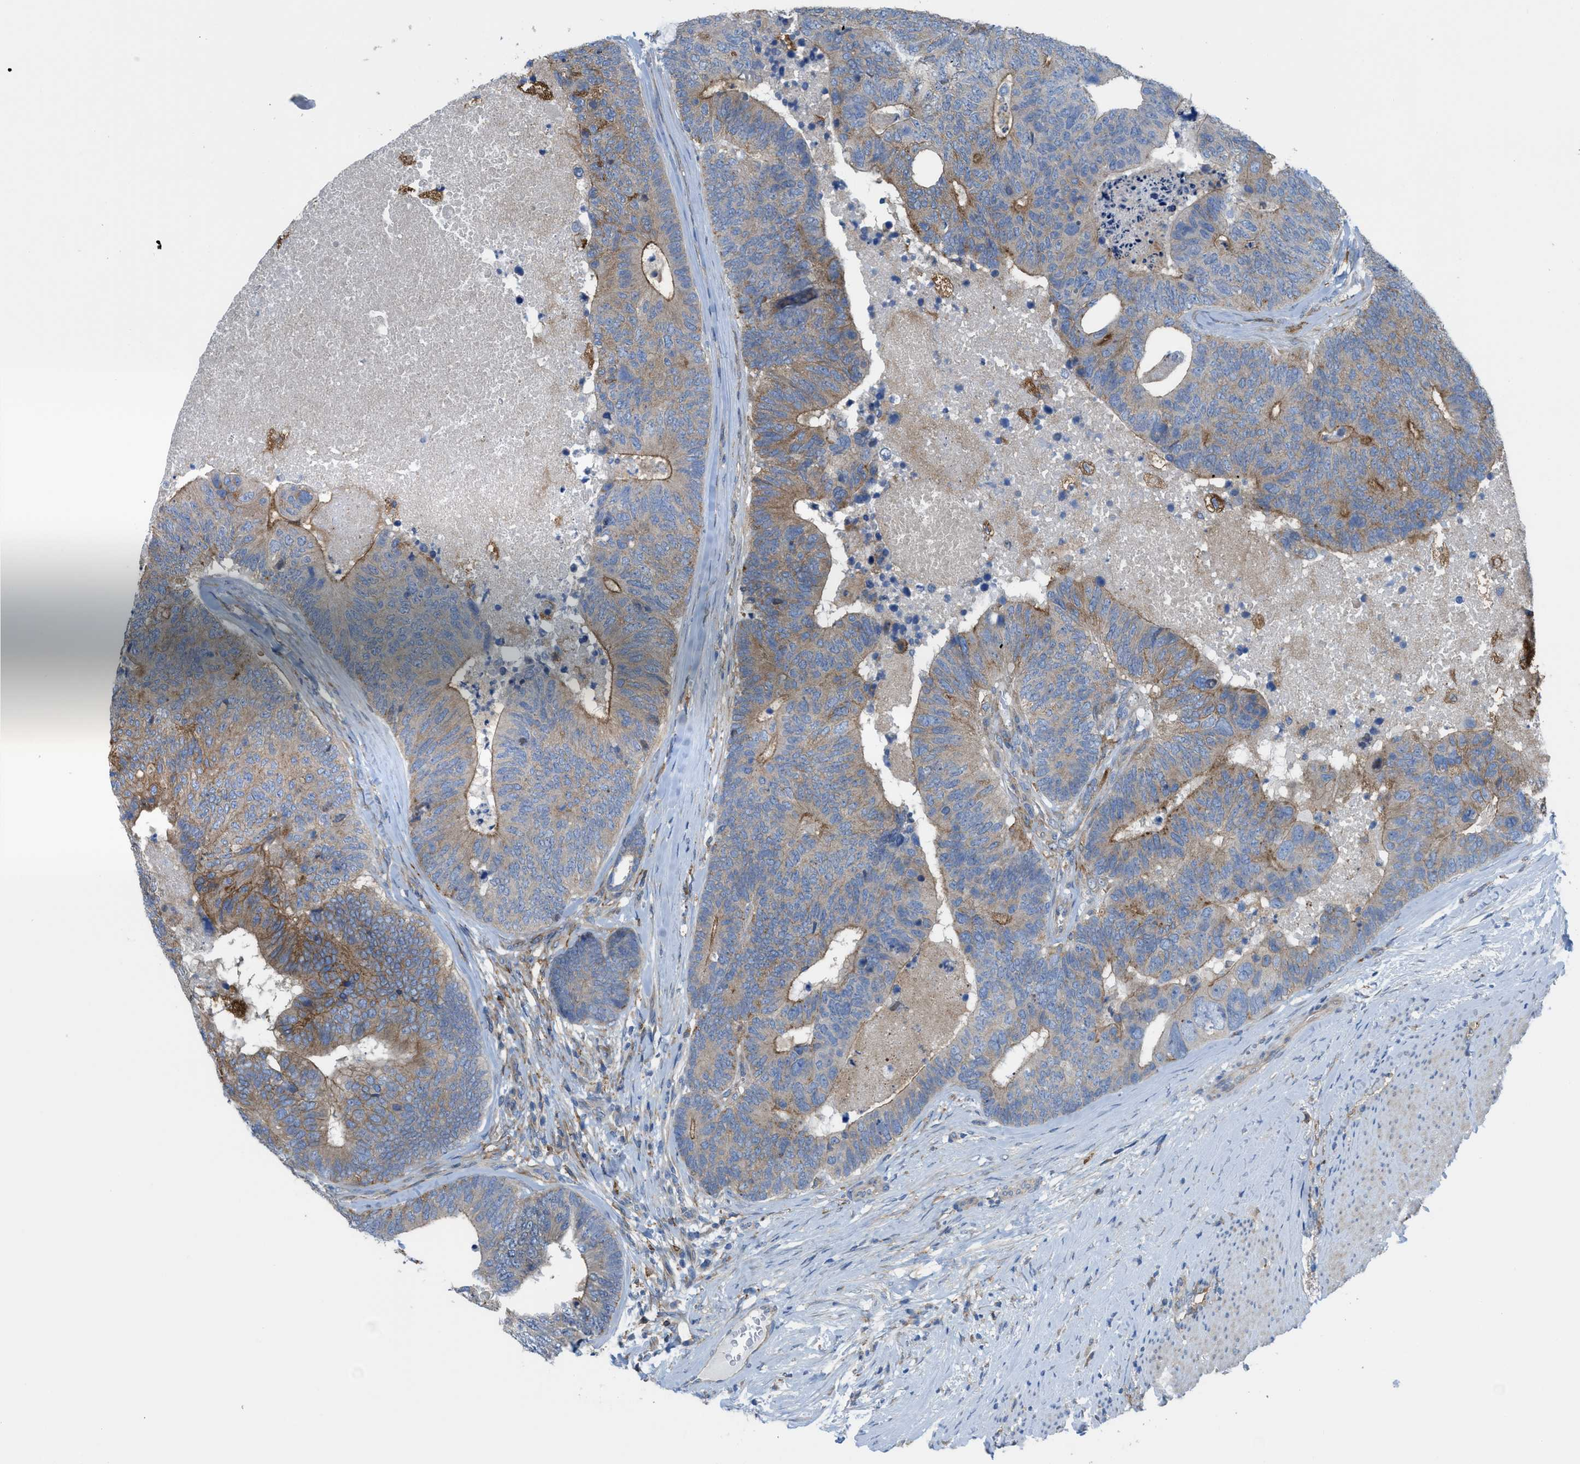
{"staining": {"intensity": "moderate", "quantity": ">75%", "location": "cytoplasmic/membranous"}, "tissue": "colorectal cancer", "cell_type": "Tumor cells", "image_type": "cancer", "snomed": [{"axis": "morphology", "description": "Adenocarcinoma, NOS"}, {"axis": "topography", "description": "Colon"}], "caption": "A histopathology image of human colorectal cancer stained for a protein reveals moderate cytoplasmic/membranous brown staining in tumor cells. The protein is shown in brown color, while the nuclei are stained blue.", "gene": "EGFR", "patient": {"sex": "female", "age": 67}}